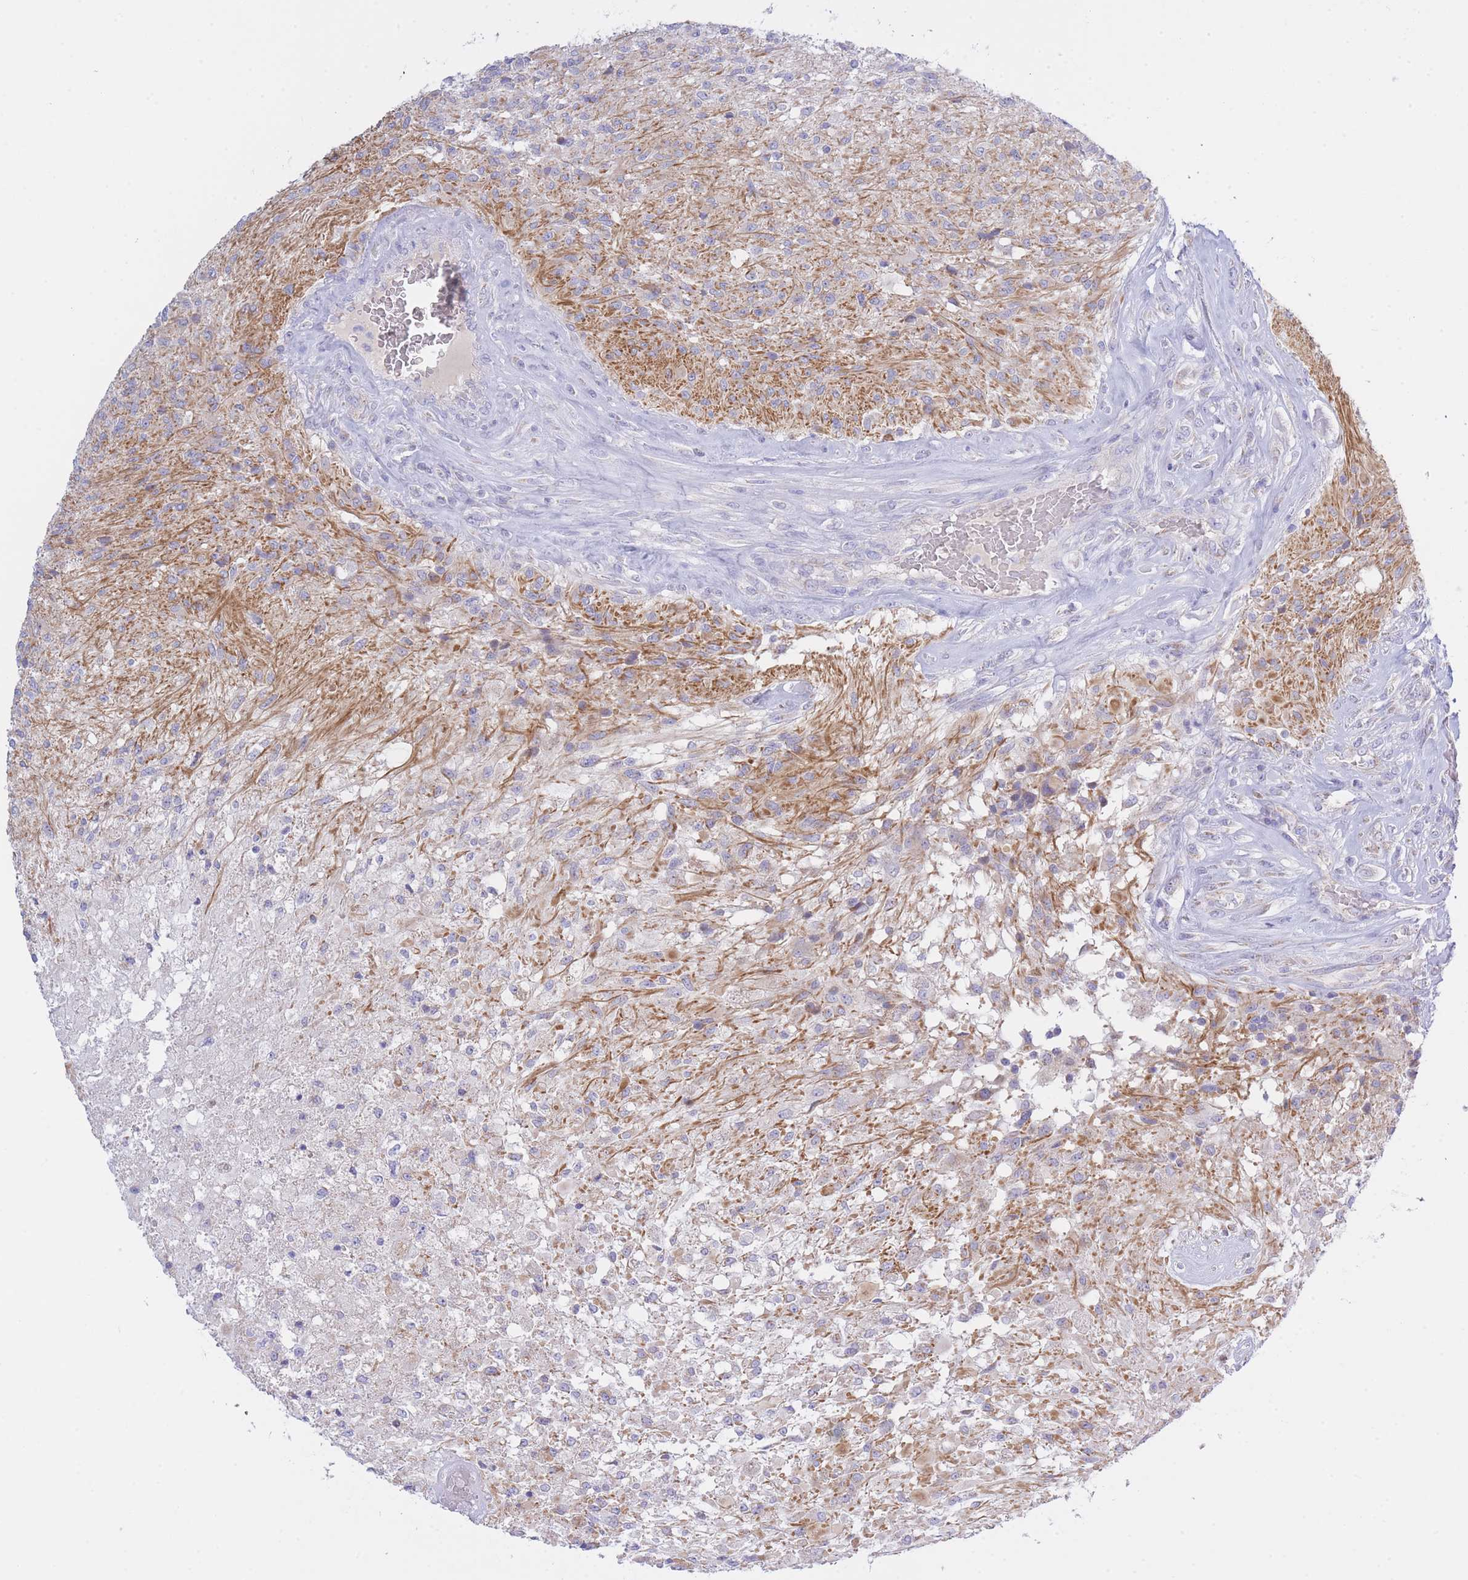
{"staining": {"intensity": "weak", "quantity": "<25%", "location": "cytoplasmic/membranous"}, "tissue": "glioma", "cell_type": "Tumor cells", "image_type": "cancer", "snomed": [{"axis": "morphology", "description": "Glioma, malignant, High grade"}, {"axis": "topography", "description": "Brain"}], "caption": "Immunohistochemistry of glioma reveals no positivity in tumor cells.", "gene": "NANP", "patient": {"sex": "male", "age": 56}}